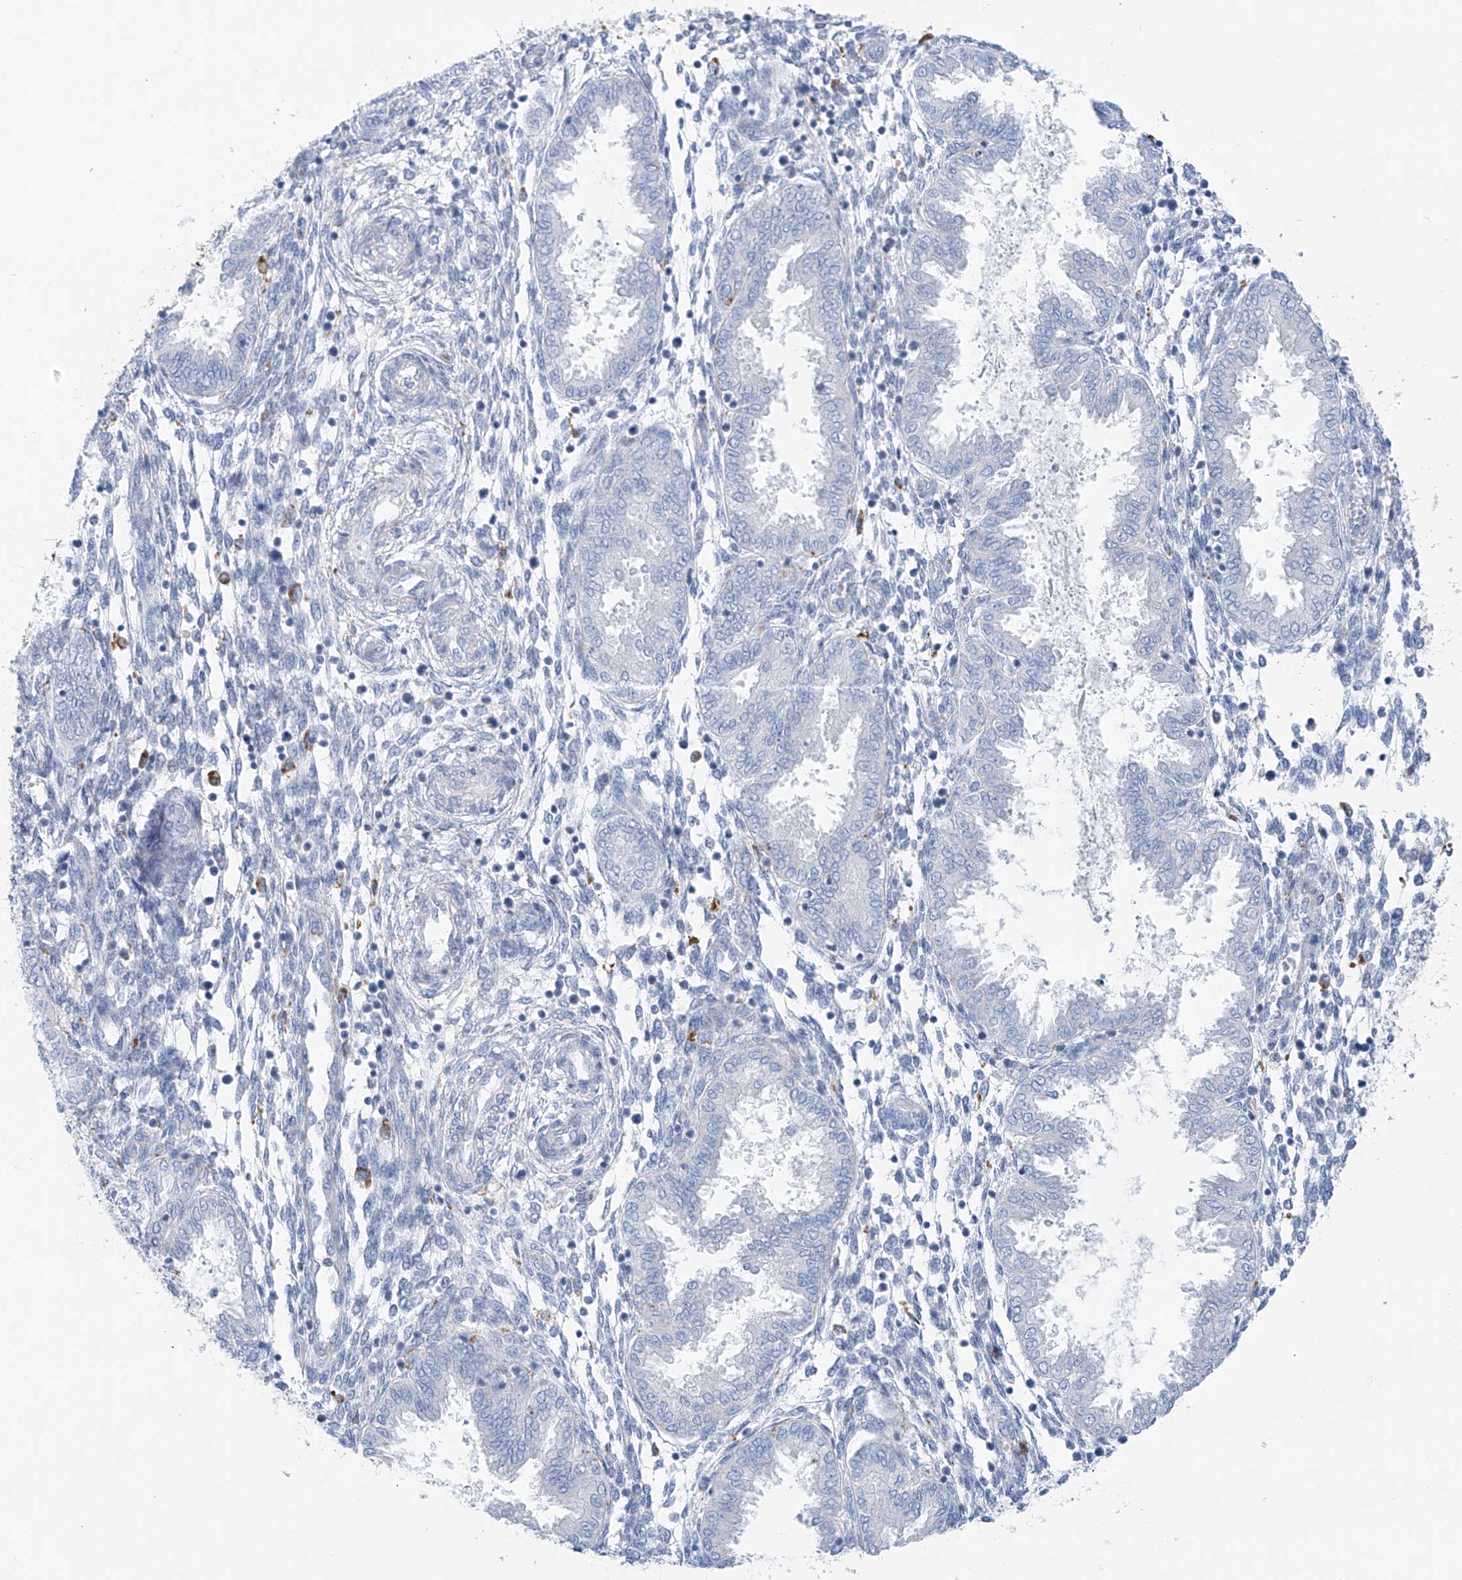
{"staining": {"intensity": "negative", "quantity": "none", "location": "none"}, "tissue": "endometrium", "cell_type": "Cells in endometrial stroma", "image_type": "normal", "snomed": [{"axis": "morphology", "description": "Normal tissue, NOS"}, {"axis": "topography", "description": "Endometrium"}], "caption": "Immunohistochemistry micrograph of normal endometrium: human endometrium stained with DAB shows no significant protein staining in cells in endometrial stroma.", "gene": "GLMP", "patient": {"sex": "female", "age": 33}}